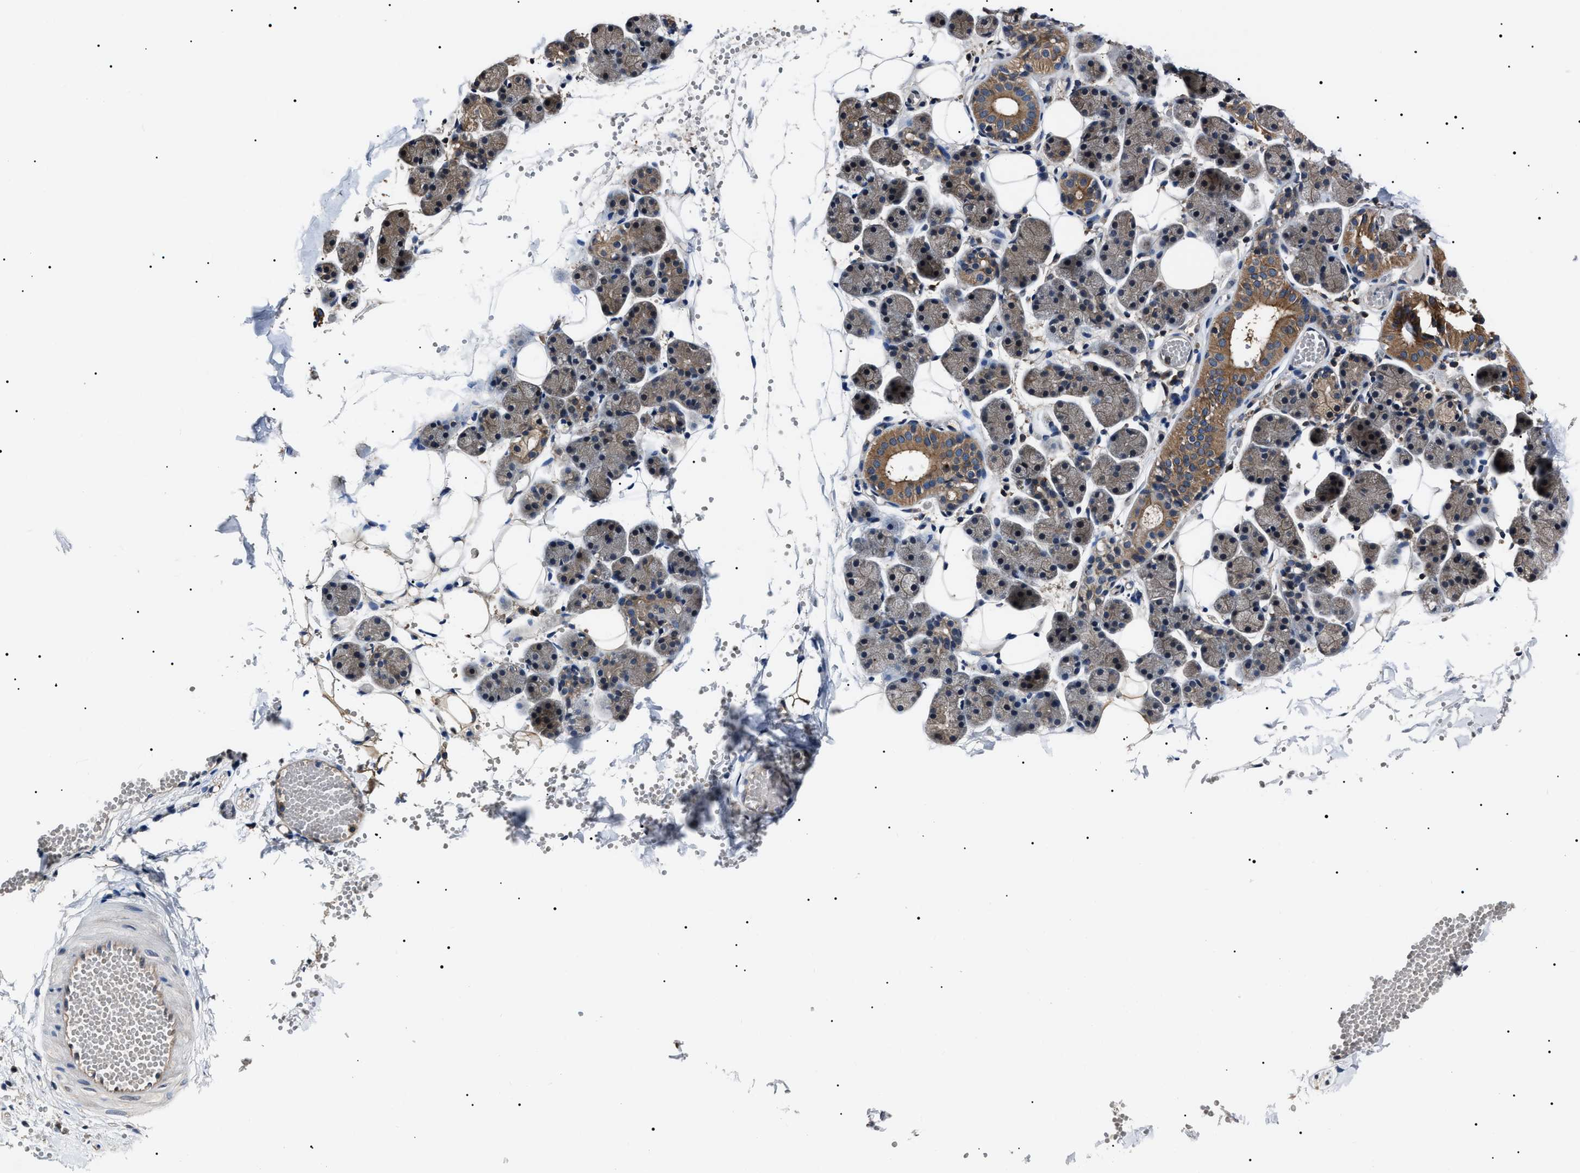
{"staining": {"intensity": "moderate", "quantity": "25%-75%", "location": "cytoplasmic/membranous"}, "tissue": "salivary gland", "cell_type": "Glandular cells", "image_type": "normal", "snomed": [{"axis": "morphology", "description": "Normal tissue, NOS"}, {"axis": "topography", "description": "Salivary gland"}], "caption": "A medium amount of moderate cytoplasmic/membranous expression is seen in about 25%-75% of glandular cells in benign salivary gland.", "gene": "CCT8", "patient": {"sex": "female", "age": 33}}